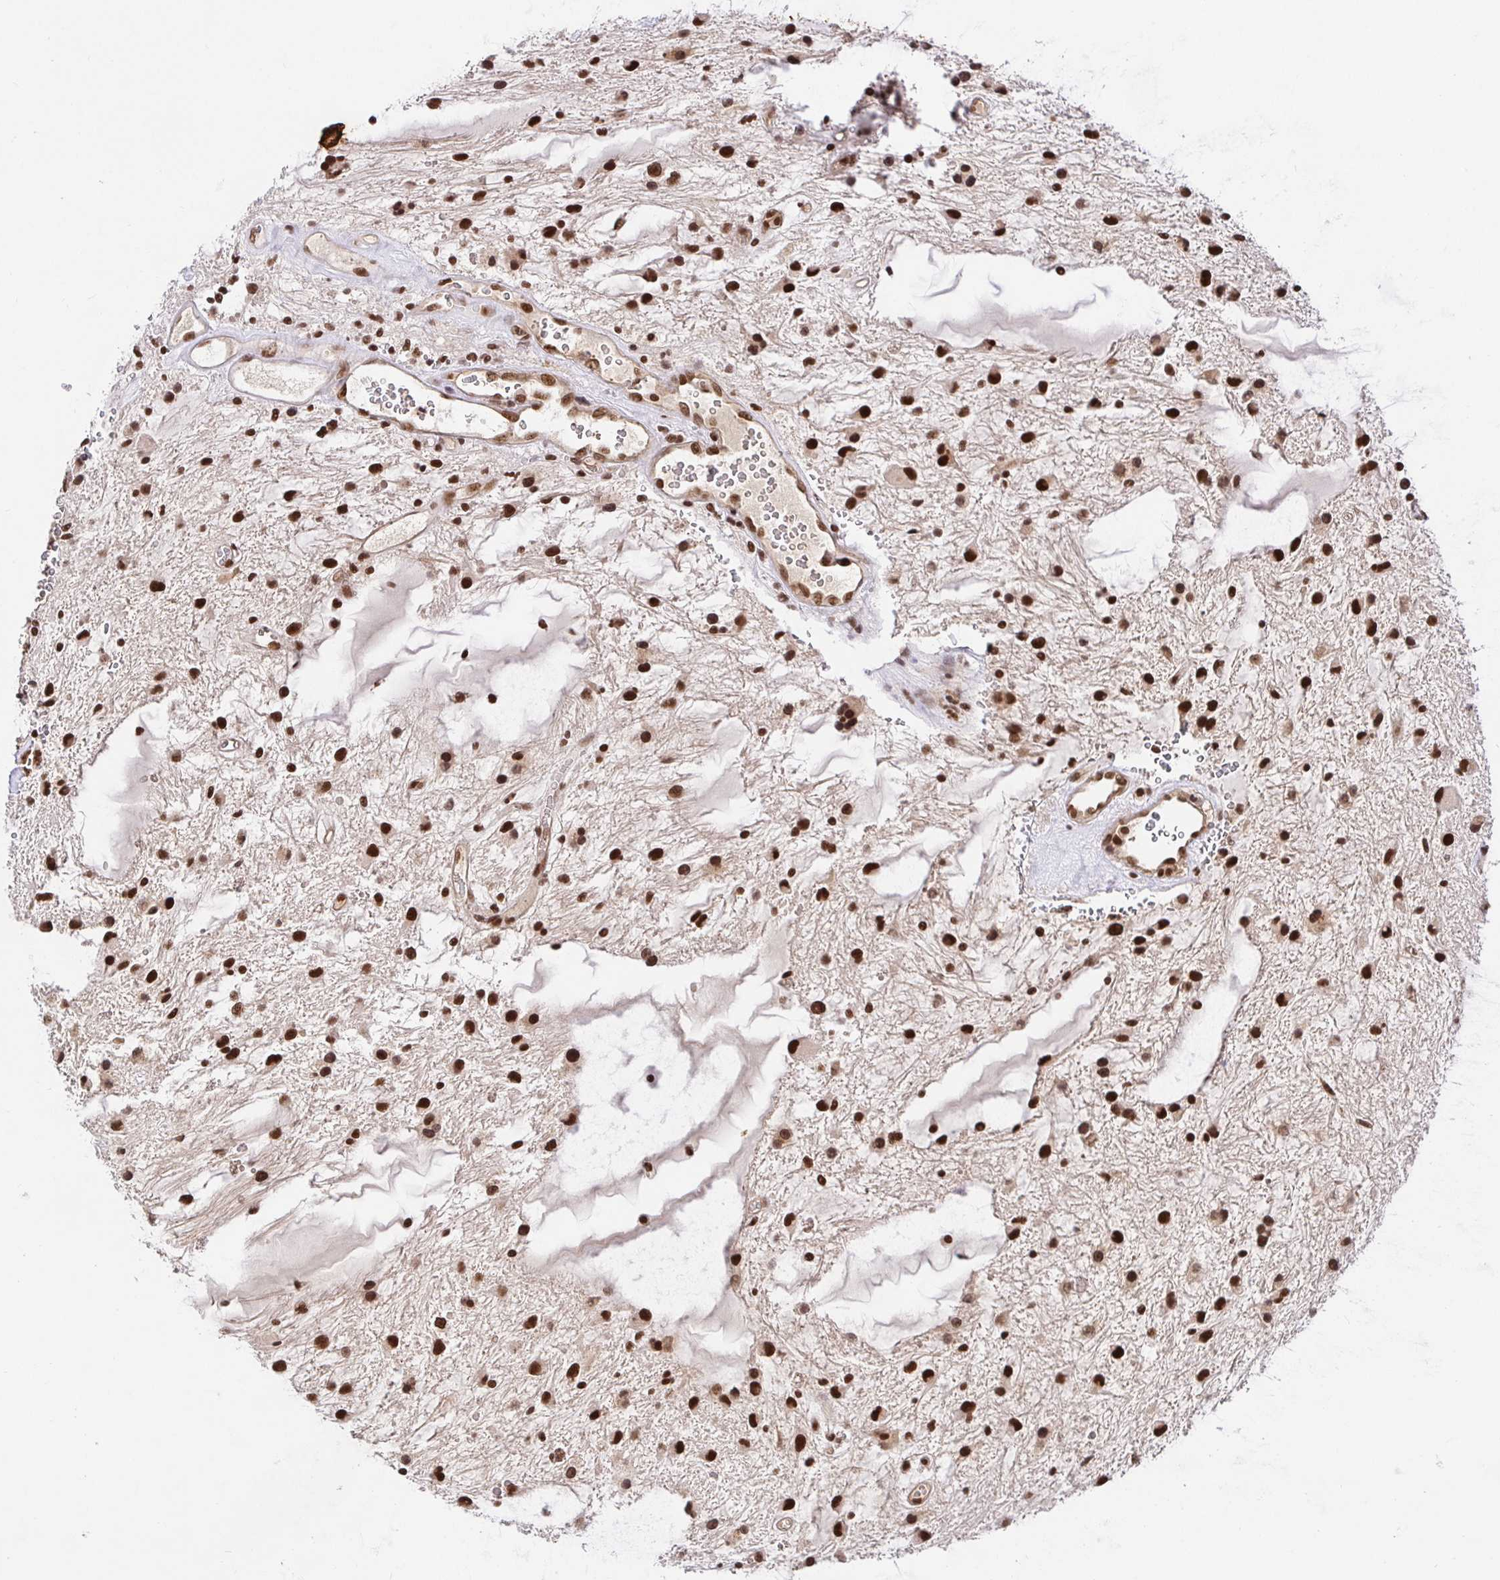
{"staining": {"intensity": "moderate", "quantity": ">75%", "location": "nuclear"}, "tissue": "glioma", "cell_type": "Tumor cells", "image_type": "cancer", "snomed": [{"axis": "morphology", "description": "Glioma, malignant, Low grade"}, {"axis": "topography", "description": "Cerebellum"}], "caption": "A high-resolution image shows IHC staining of low-grade glioma (malignant), which exhibits moderate nuclear positivity in approximately >75% of tumor cells.", "gene": "USF1", "patient": {"sex": "female", "age": 14}}